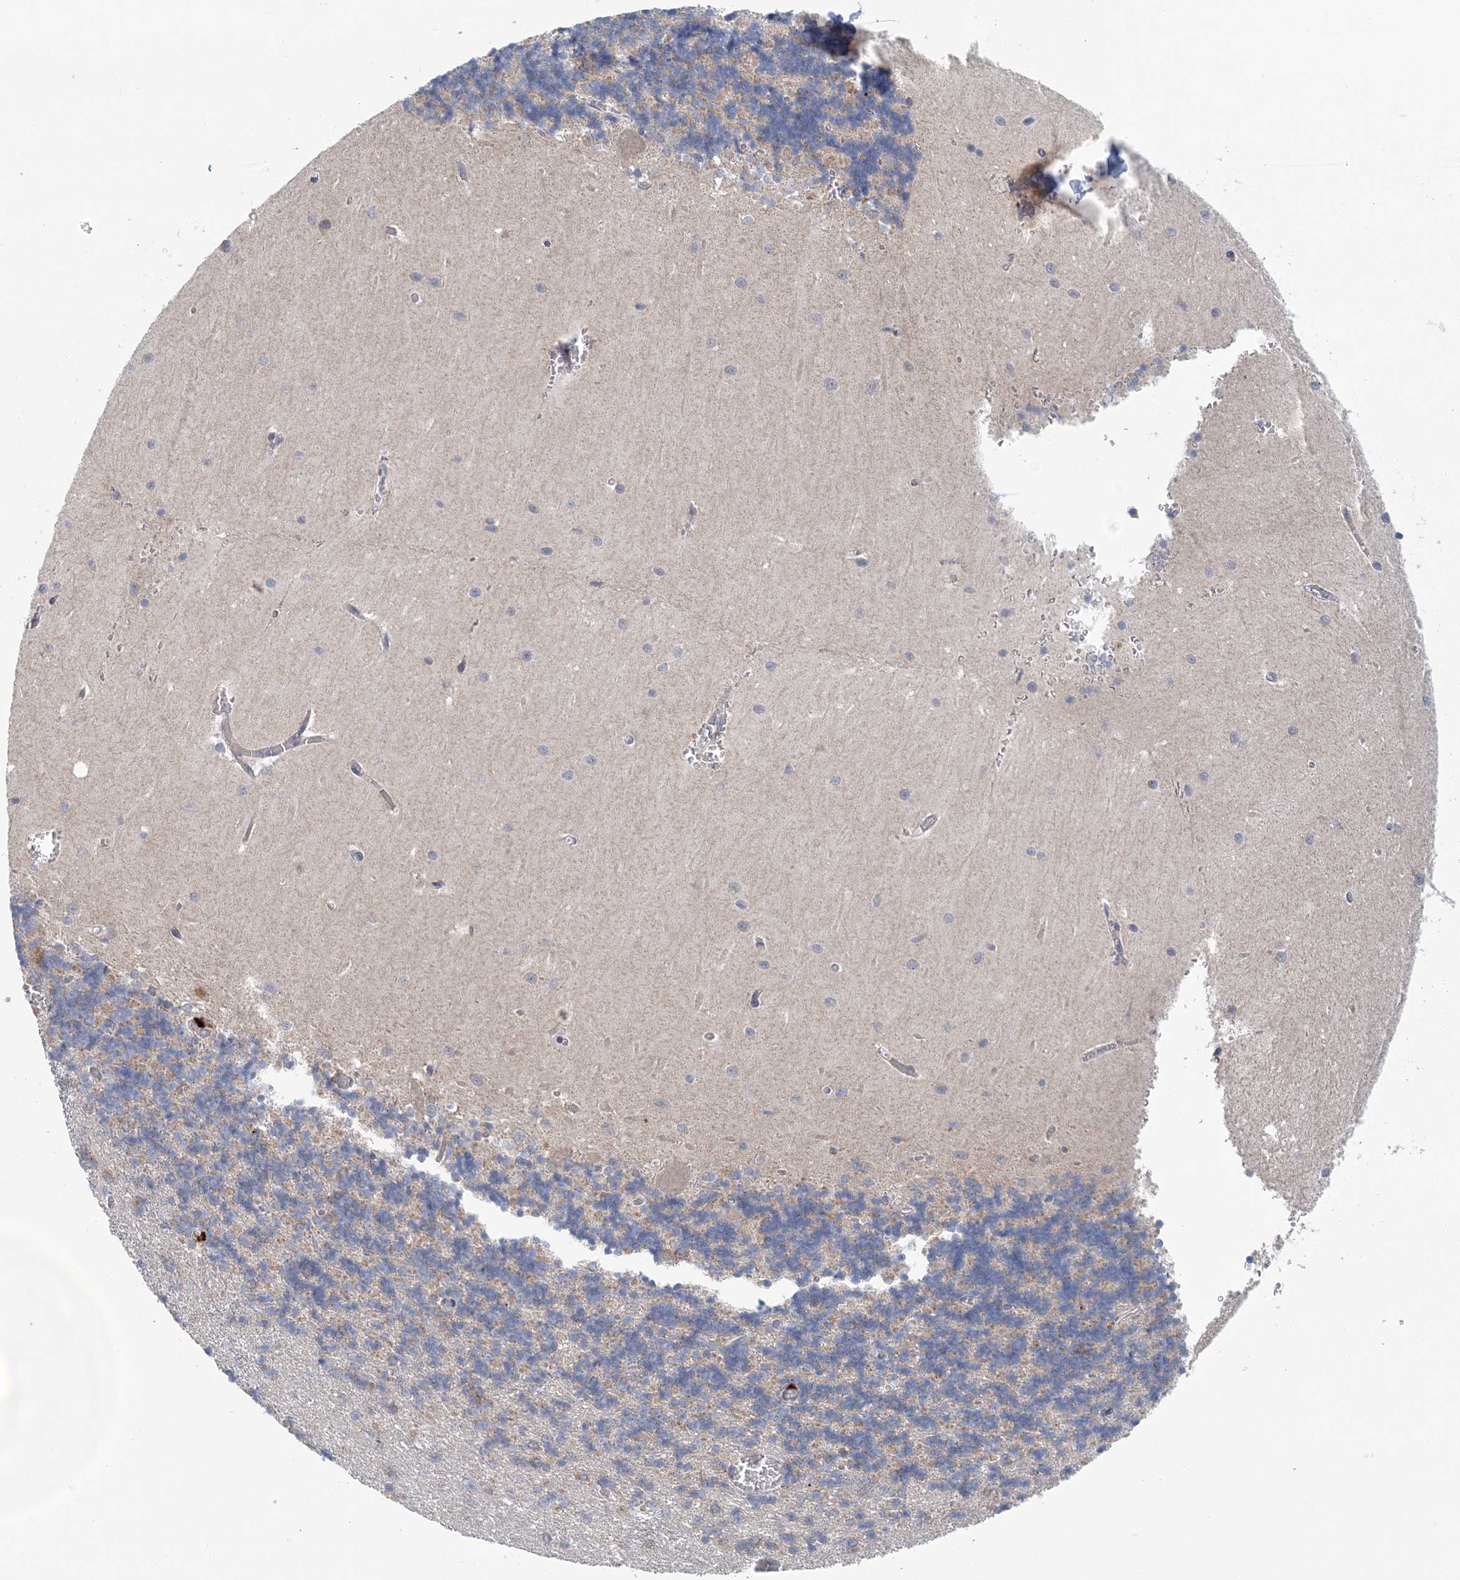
{"staining": {"intensity": "negative", "quantity": "none", "location": "none"}, "tissue": "cerebellum", "cell_type": "Cells in granular layer", "image_type": "normal", "snomed": [{"axis": "morphology", "description": "Normal tissue, NOS"}, {"axis": "topography", "description": "Cerebellum"}], "caption": "IHC of benign cerebellum displays no positivity in cells in granular layer. Nuclei are stained in blue.", "gene": "COPE", "patient": {"sex": "male", "age": 37}}